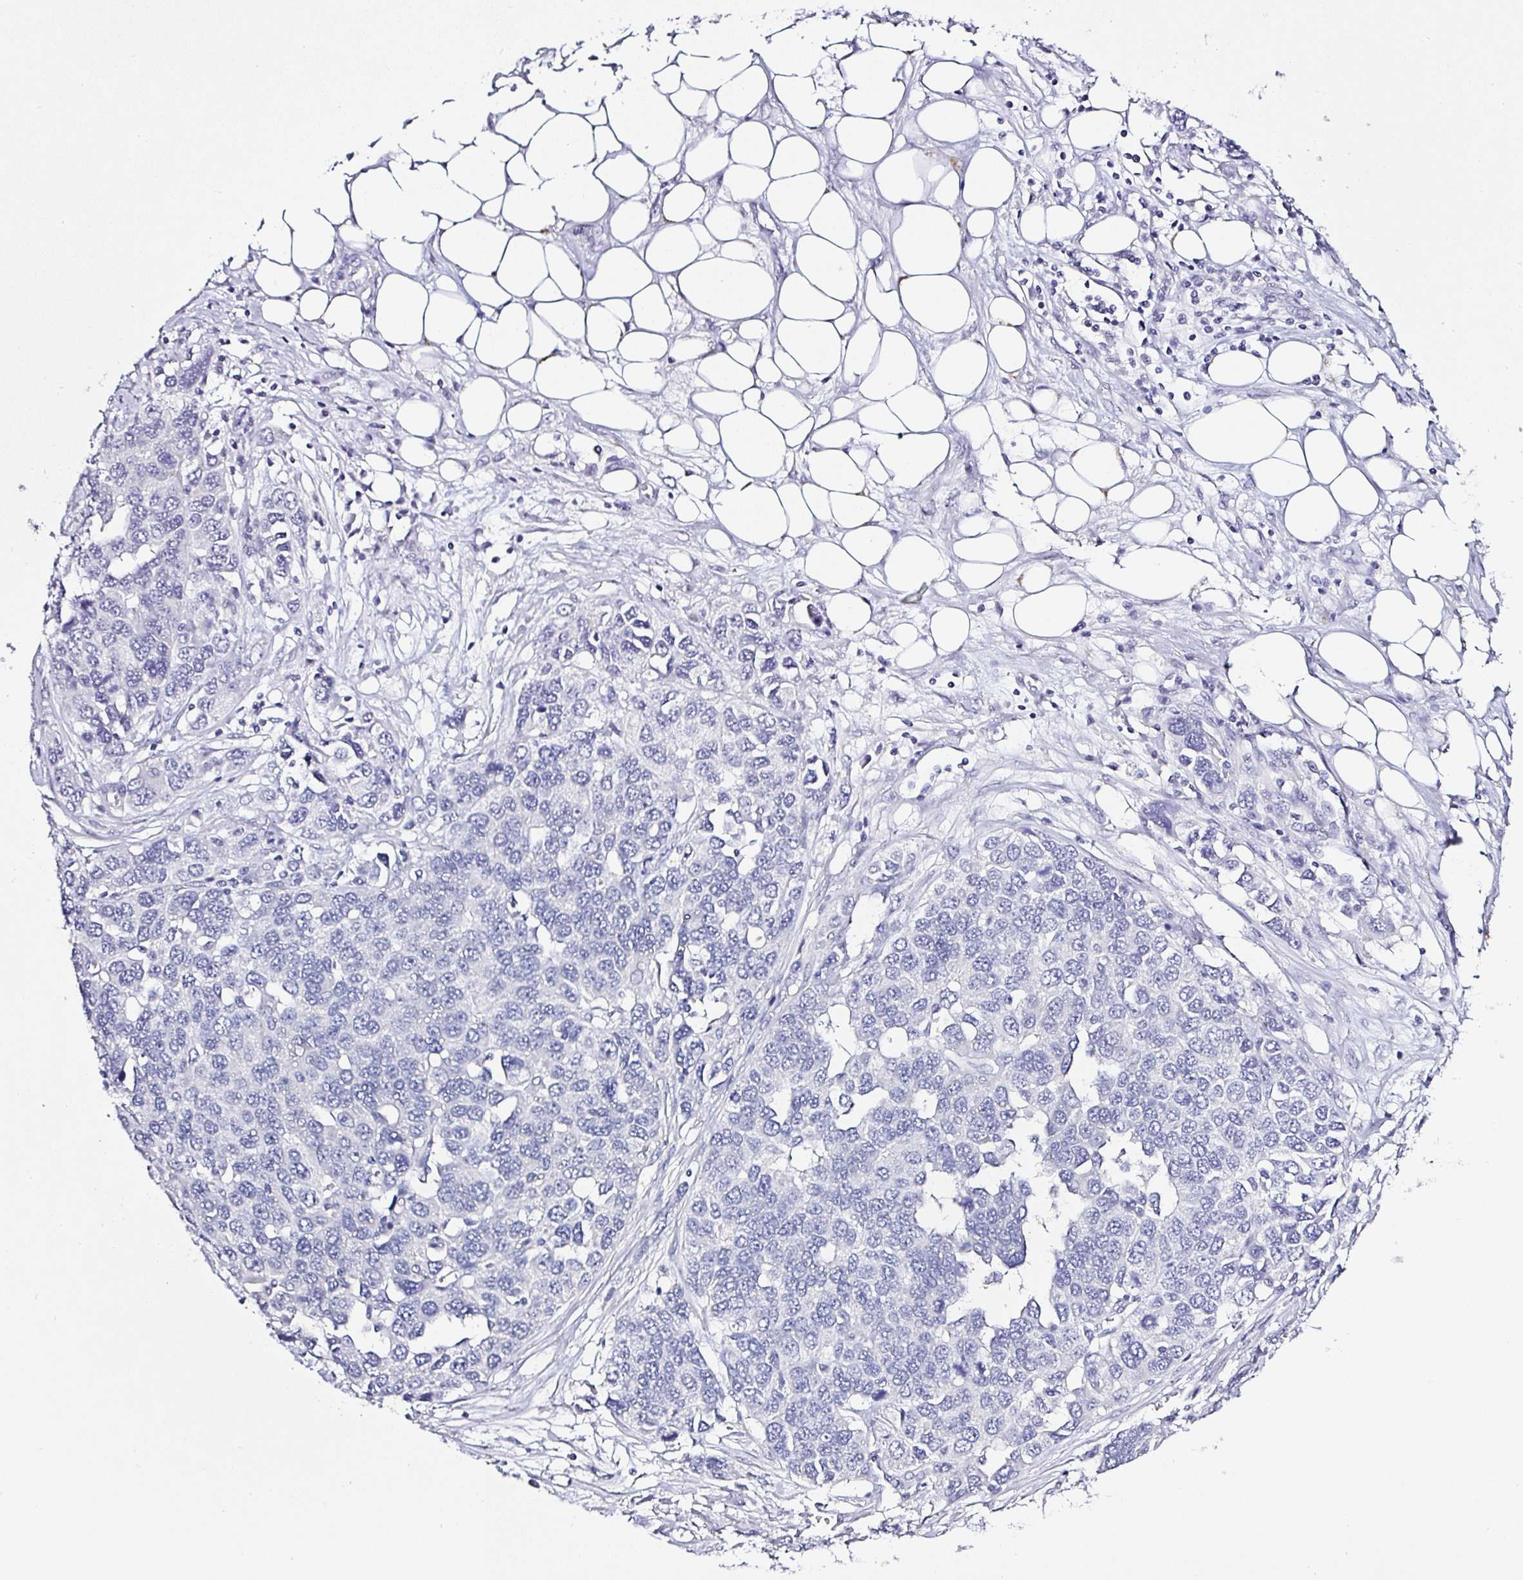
{"staining": {"intensity": "negative", "quantity": "none", "location": "none"}, "tissue": "ovarian cancer", "cell_type": "Tumor cells", "image_type": "cancer", "snomed": [{"axis": "morphology", "description": "Cystadenocarcinoma, serous, NOS"}, {"axis": "topography", "description": "Ovary"}], "caption": "Immunohistochemical staining of human ovarian cancer (serous cystadenocarcinoma) exhibits no significant expression in tumor cells.", "gene": "SERPINB3", "patient": {"sex": "female", "age": 76}}